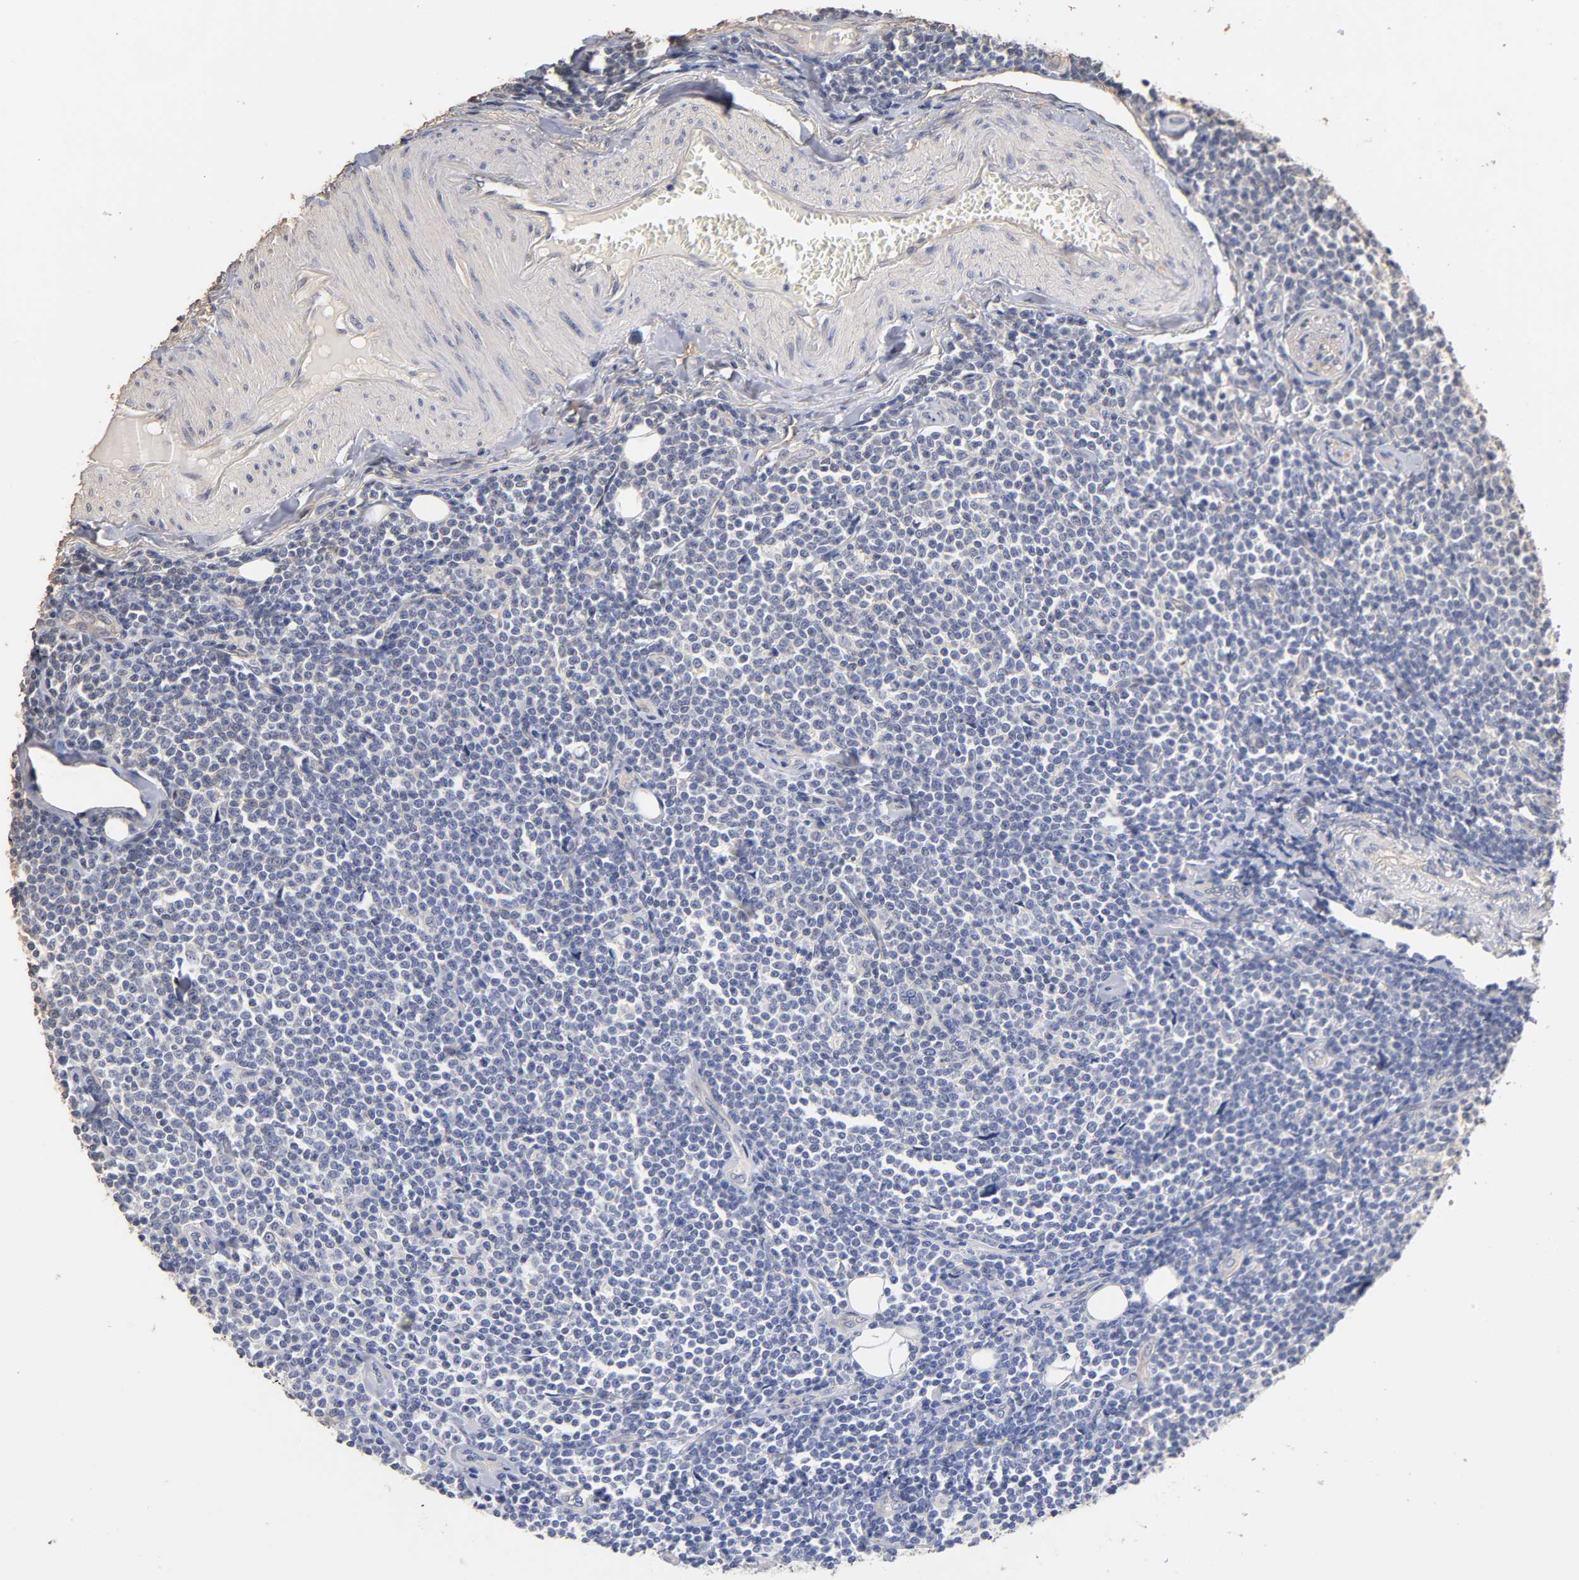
{"staining": {"intensity": "negative", "quantity": "none", "location": "none"}, "tissue": "lymphoma", "cell_type": "Tumor cells", "image_type": "cancer", "snomed": [{"axis": "morphology", "description": "Malignant lymphoma, non-Hodgkin's type, Low grade"}, {"axis": "topography", "description": "Soft tissue"}], "caption": "Immunohistochemical staining of lymphoma shows no significant positivity in tumor cells.", "gene": "VSIG4", "patient": {"sex": "male", "age": 92}}